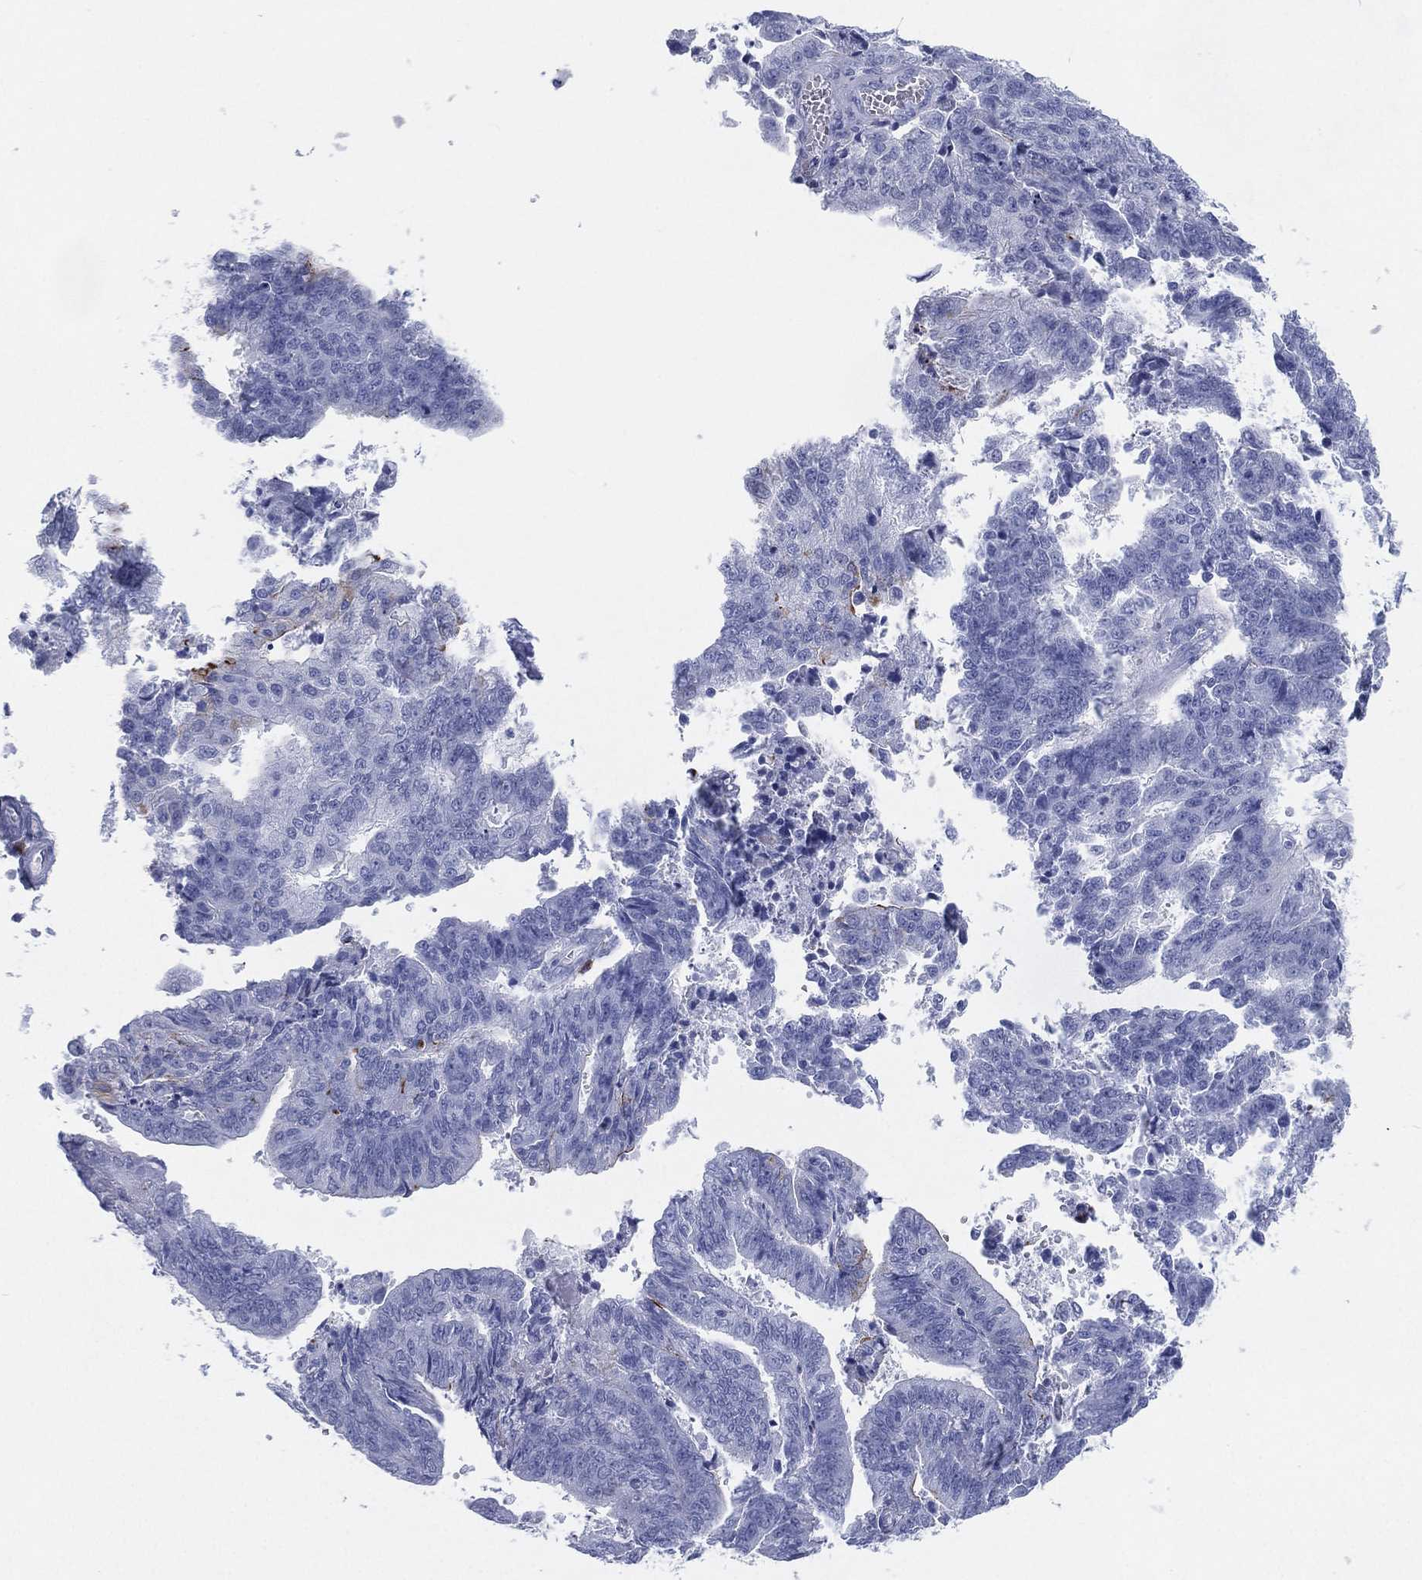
{"staining": {"intensity": "negative", "quantity": "none", "location": "none"}, "tissue": "endometrial cancer", "cell_type": "Tumor cells", "image_type": "cancer", "snomed": [{"axis": "morphology", "description": "Adenocarcinoma, NOS"}, {"axis": "topography", "description": "Endometrium"}], "caption": "Adenocarcinoma (endometrial) was stained to show a protein in brown. There is no significant staining in tumor cells.", "gene": "CD79A", "patient": {"sex": "female", "age": 82}}